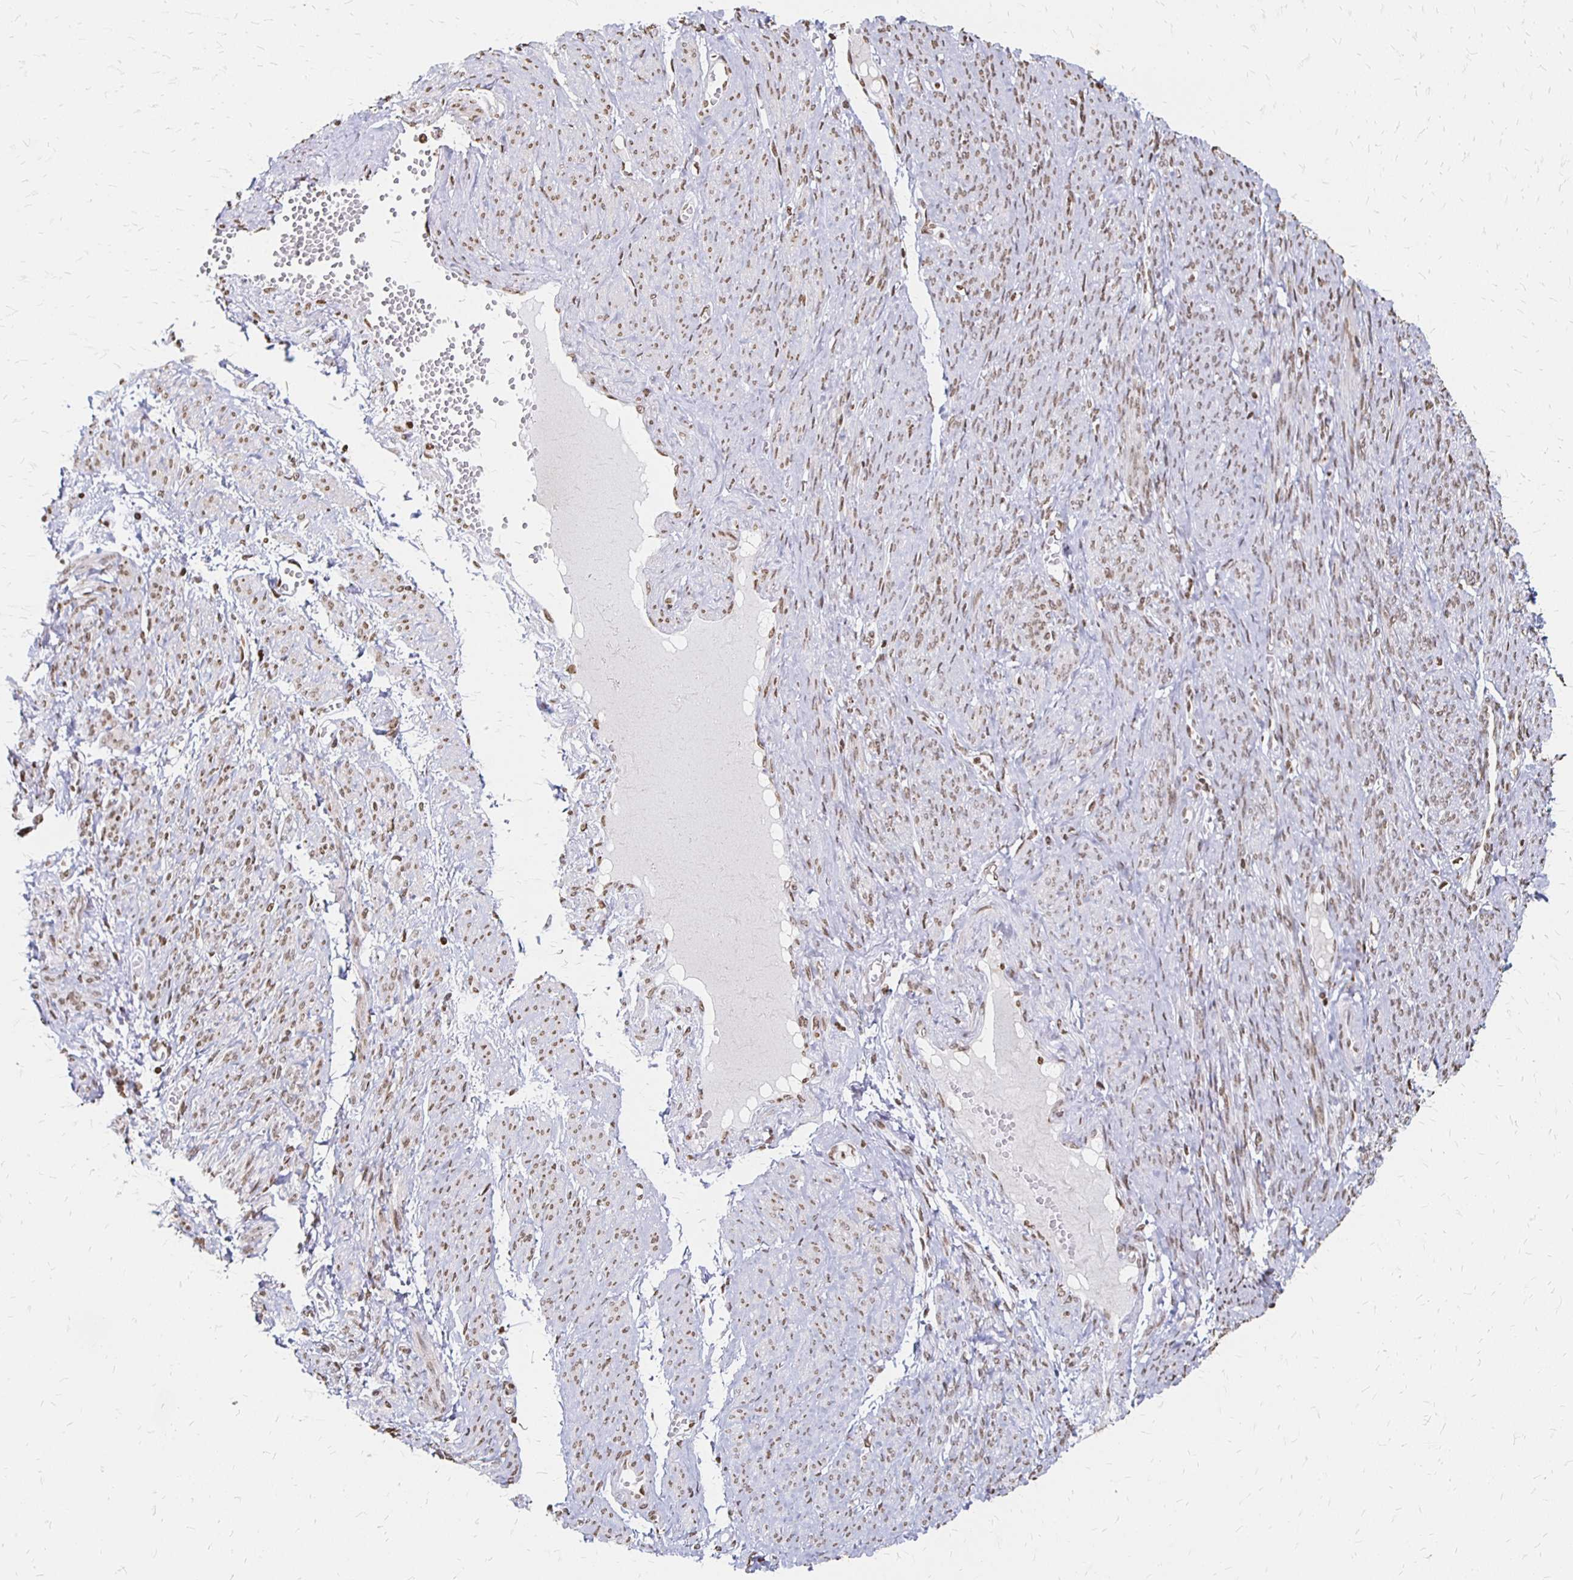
{"staining": {"intensity": "weak", "quantity": ">75%", "location": "nuclear"}, "tissue": "smooth muscle", "cell_type": "Smooth muscle cells", "image_type": "normal", "snomed": [{"axis": "morphology", "description": "Normal tissue, NOS"}, {"axis": "topography", "description": "Smooth muscle"}], "caption": "A brown stain shows weak nuclear staining of a protein in smooth muscle cells of normal human smooth muscle.", "gene": "ZNF280C", "patient": {"sex": "female", "age": 65}}